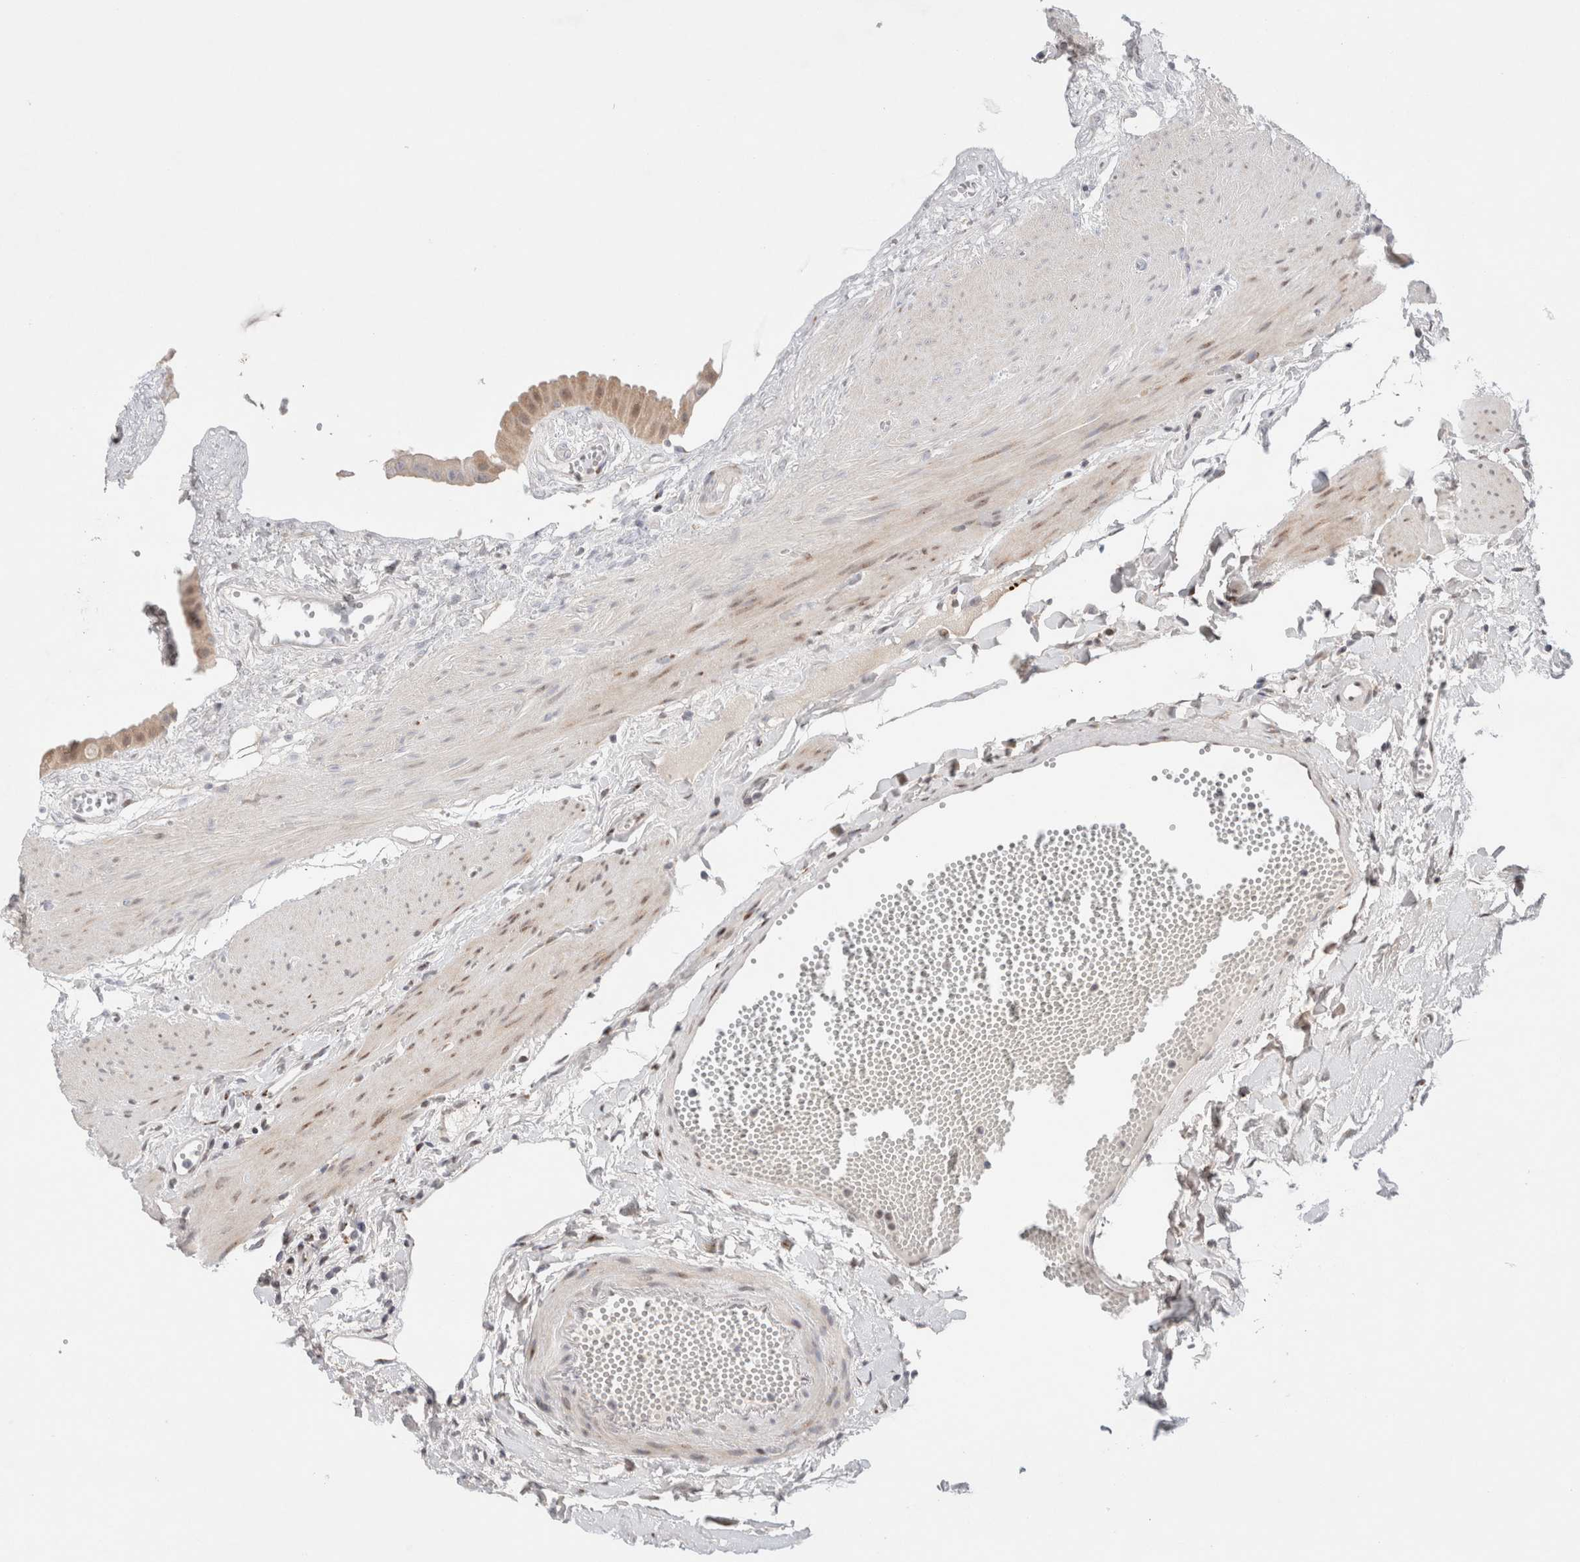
{"staining": {"intensity": "moderate", "quantity": ">75%", "location": "cytoplasmic/membranous,nuclear"}, "tissue": "gallbladder", "cell_type": "Glandular cells", "image_type": "normal", "snomed": [{"axis": "morphology", "description": "Normal tissue, NOS"}, {"axis": "topography", "description": "Gallbladder"}], "caption": "Immunohistochemical staining of benign human gallbladder reveals >75% levels of moderate cytoplasmic/membranous,nuclear protein expression in approximately >75% of glandular cells.", "gene": "ERI3", "patient": {"sex": "female", "age": 64}}